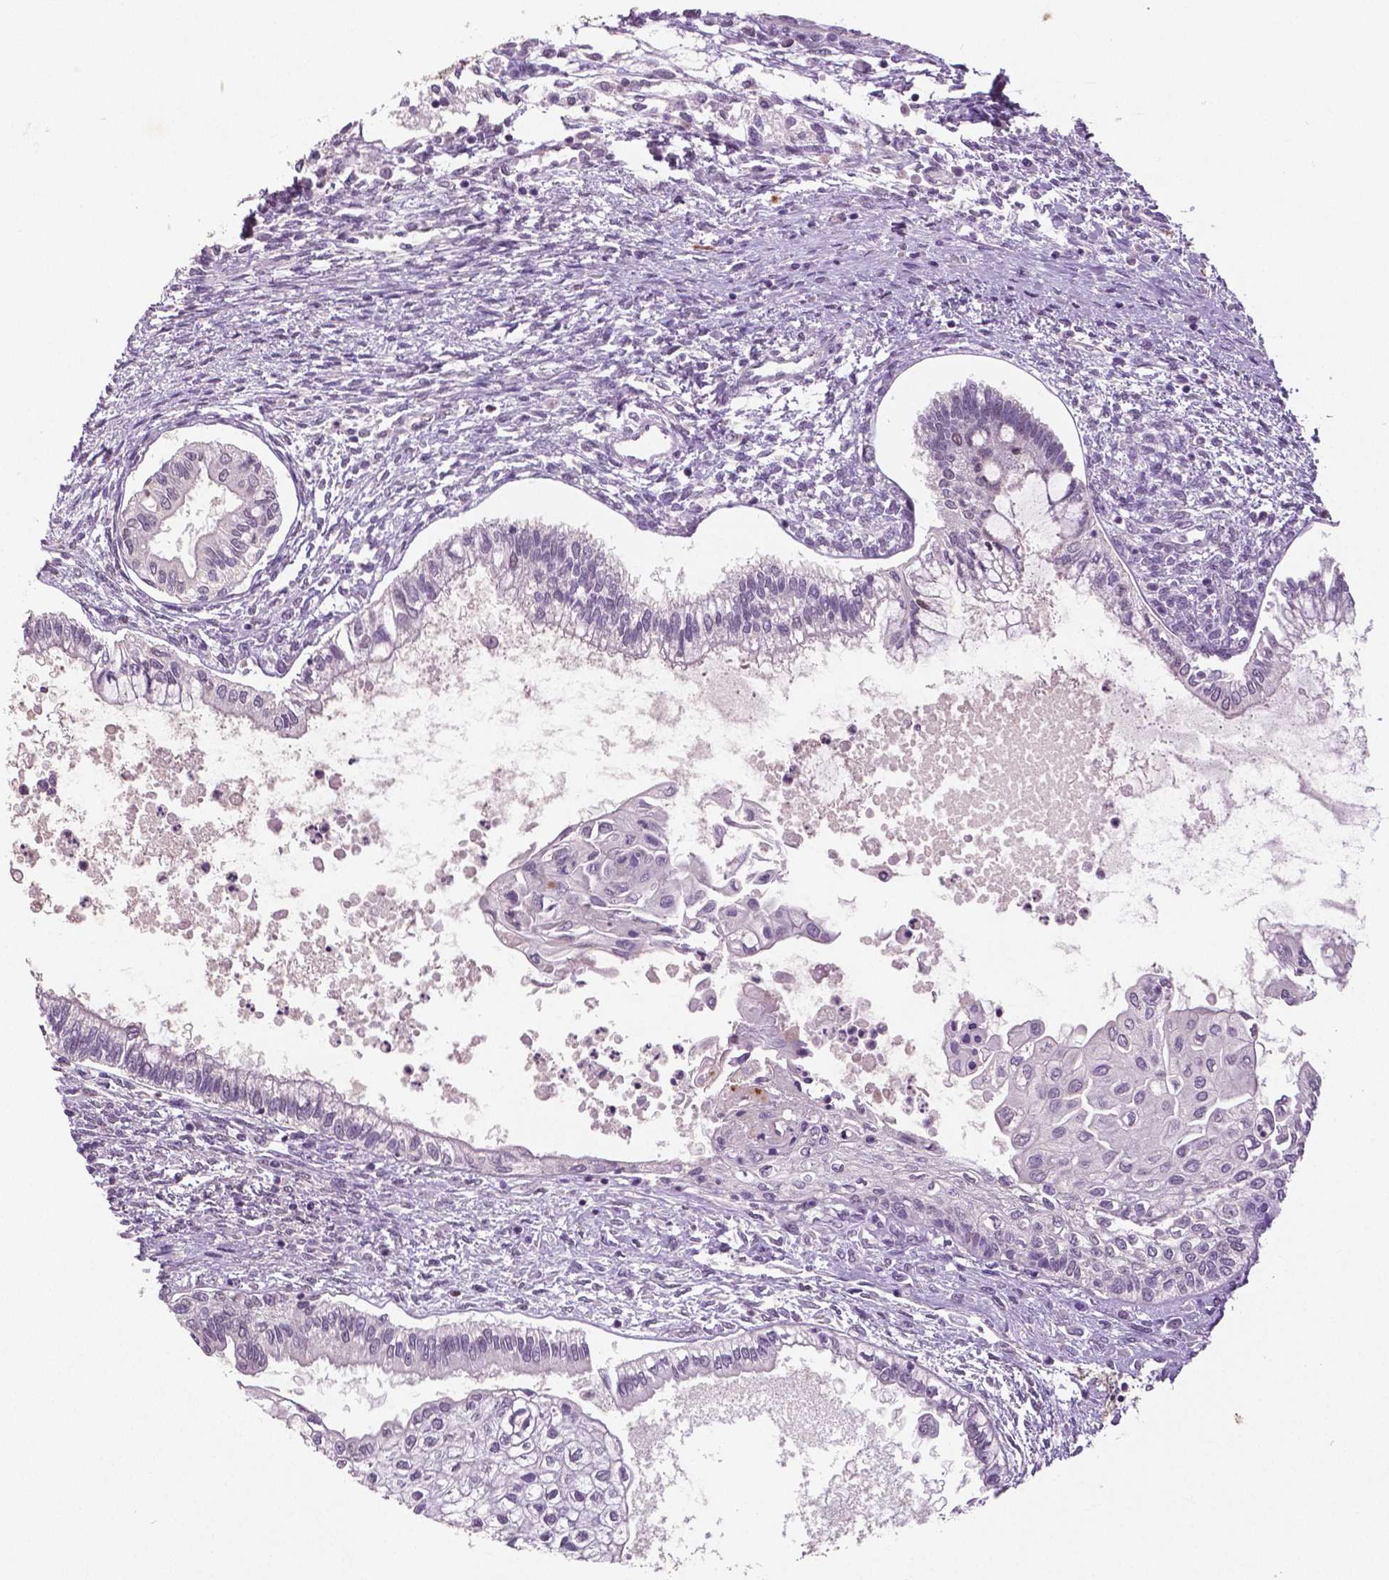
{"staining": {"intensity": "weak", "quantity": "<25%", "location": "nuclear"}, "tissue": "testis cancer", "cell_type": "Tumor cells", "image_type": "cancer", "snomed": [{"axis": "morphology", "description": "Carcinoma, Embryonal, NOS"}, {"axis": "topography", "description": "Testis"}], "caption": "Testis cancer (embryonal carcinoma) stained for a protein using immunohistochemistry displays no positivity tumor cells.", "gene": "MKI67", "patient": {"sex": "male", "age": 37}}